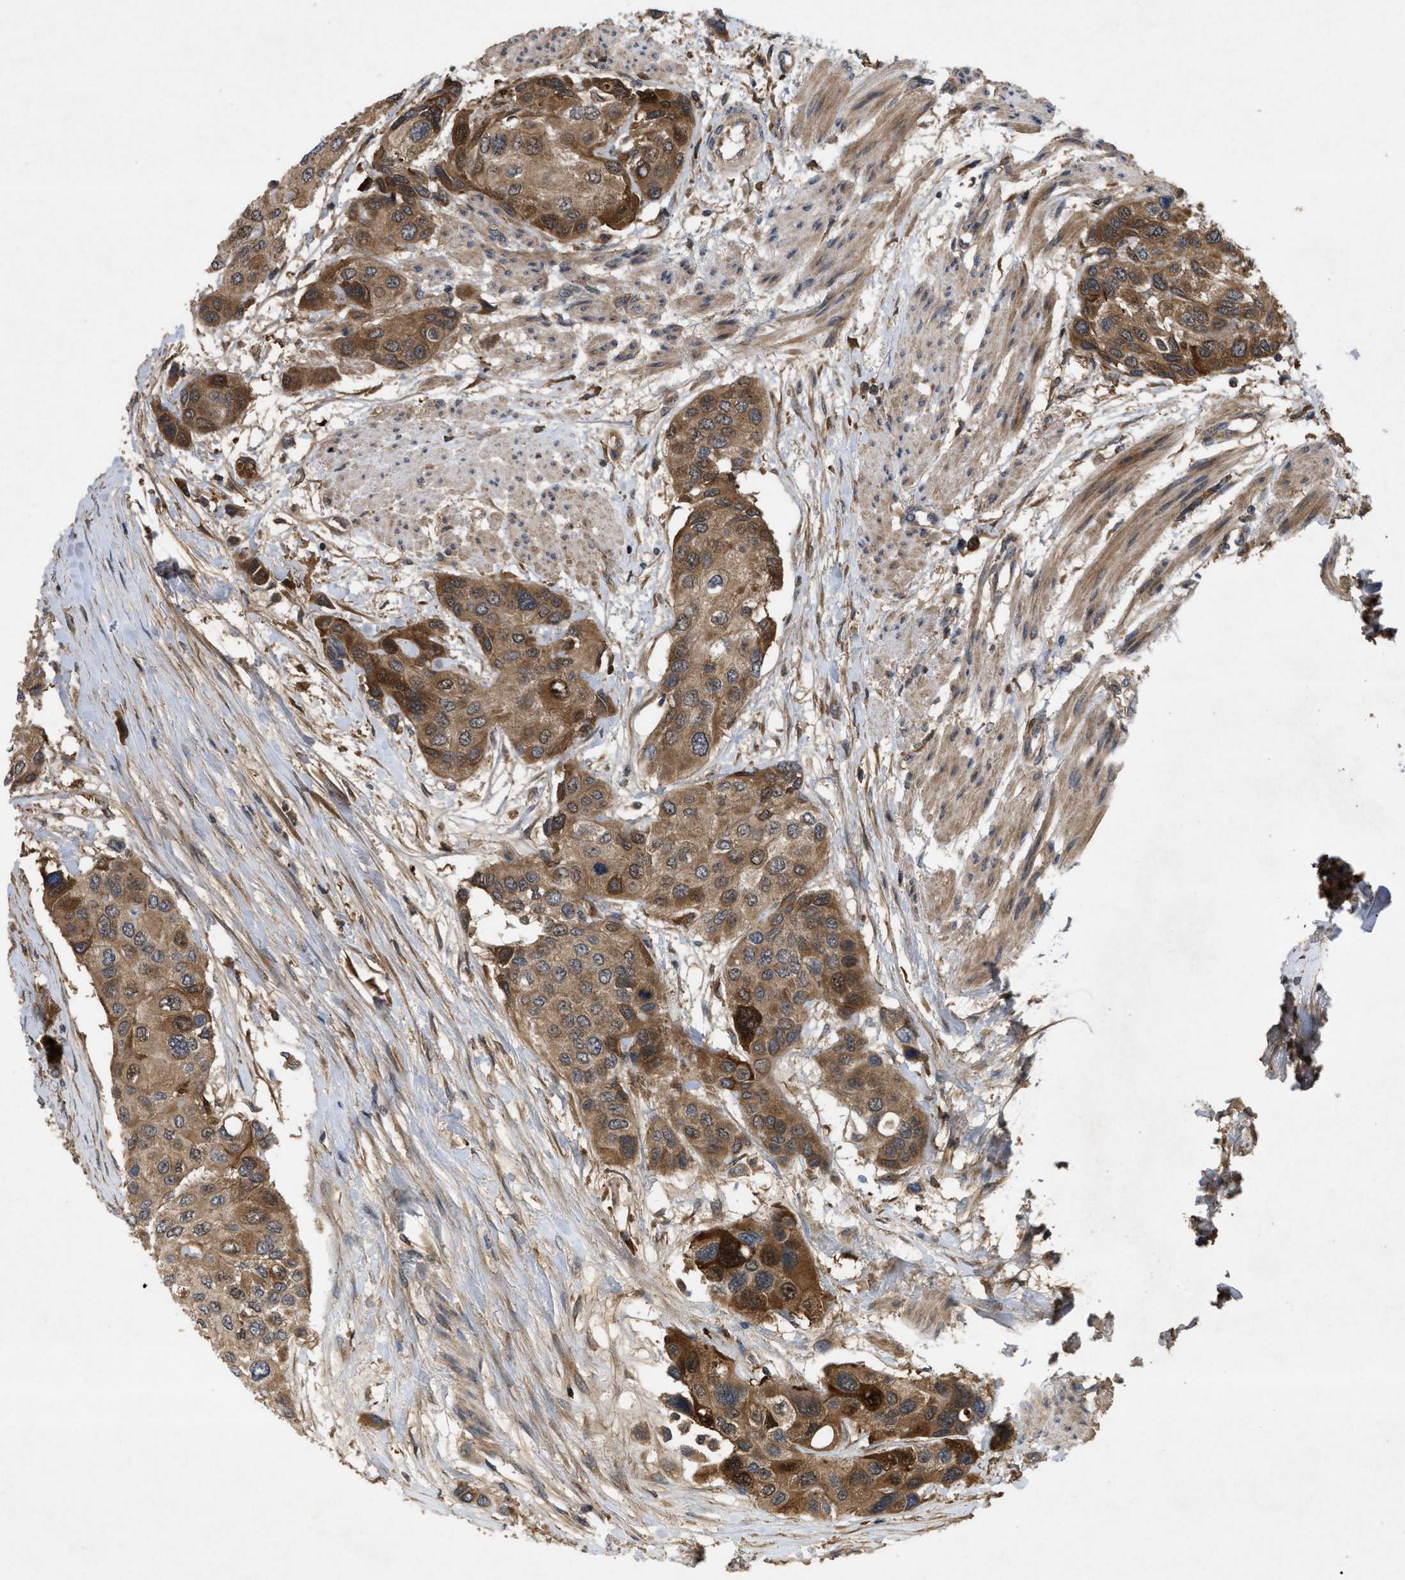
{"staining": {"intensity": "moderate", "quantity": ">75%", "location": "cytoplasmic/membranous"}, "tissue": "urothelial cancer", "cell_type": "Tumor cells", "image_type": "cancer", "snomed": [{"axis": "morphology", "description": "Urothelial carcinoma, High grade"}, {"axis": "topography", "description": "Urinary bladder"}], "caption": "Tumor cells exhibit moderate cytoplasmic/membranous staining in approximately >75% of cells in high-grade urothelial carcinoma.", "gene": "RAB2A", "patient": {"sex": "female", "age": 56}}